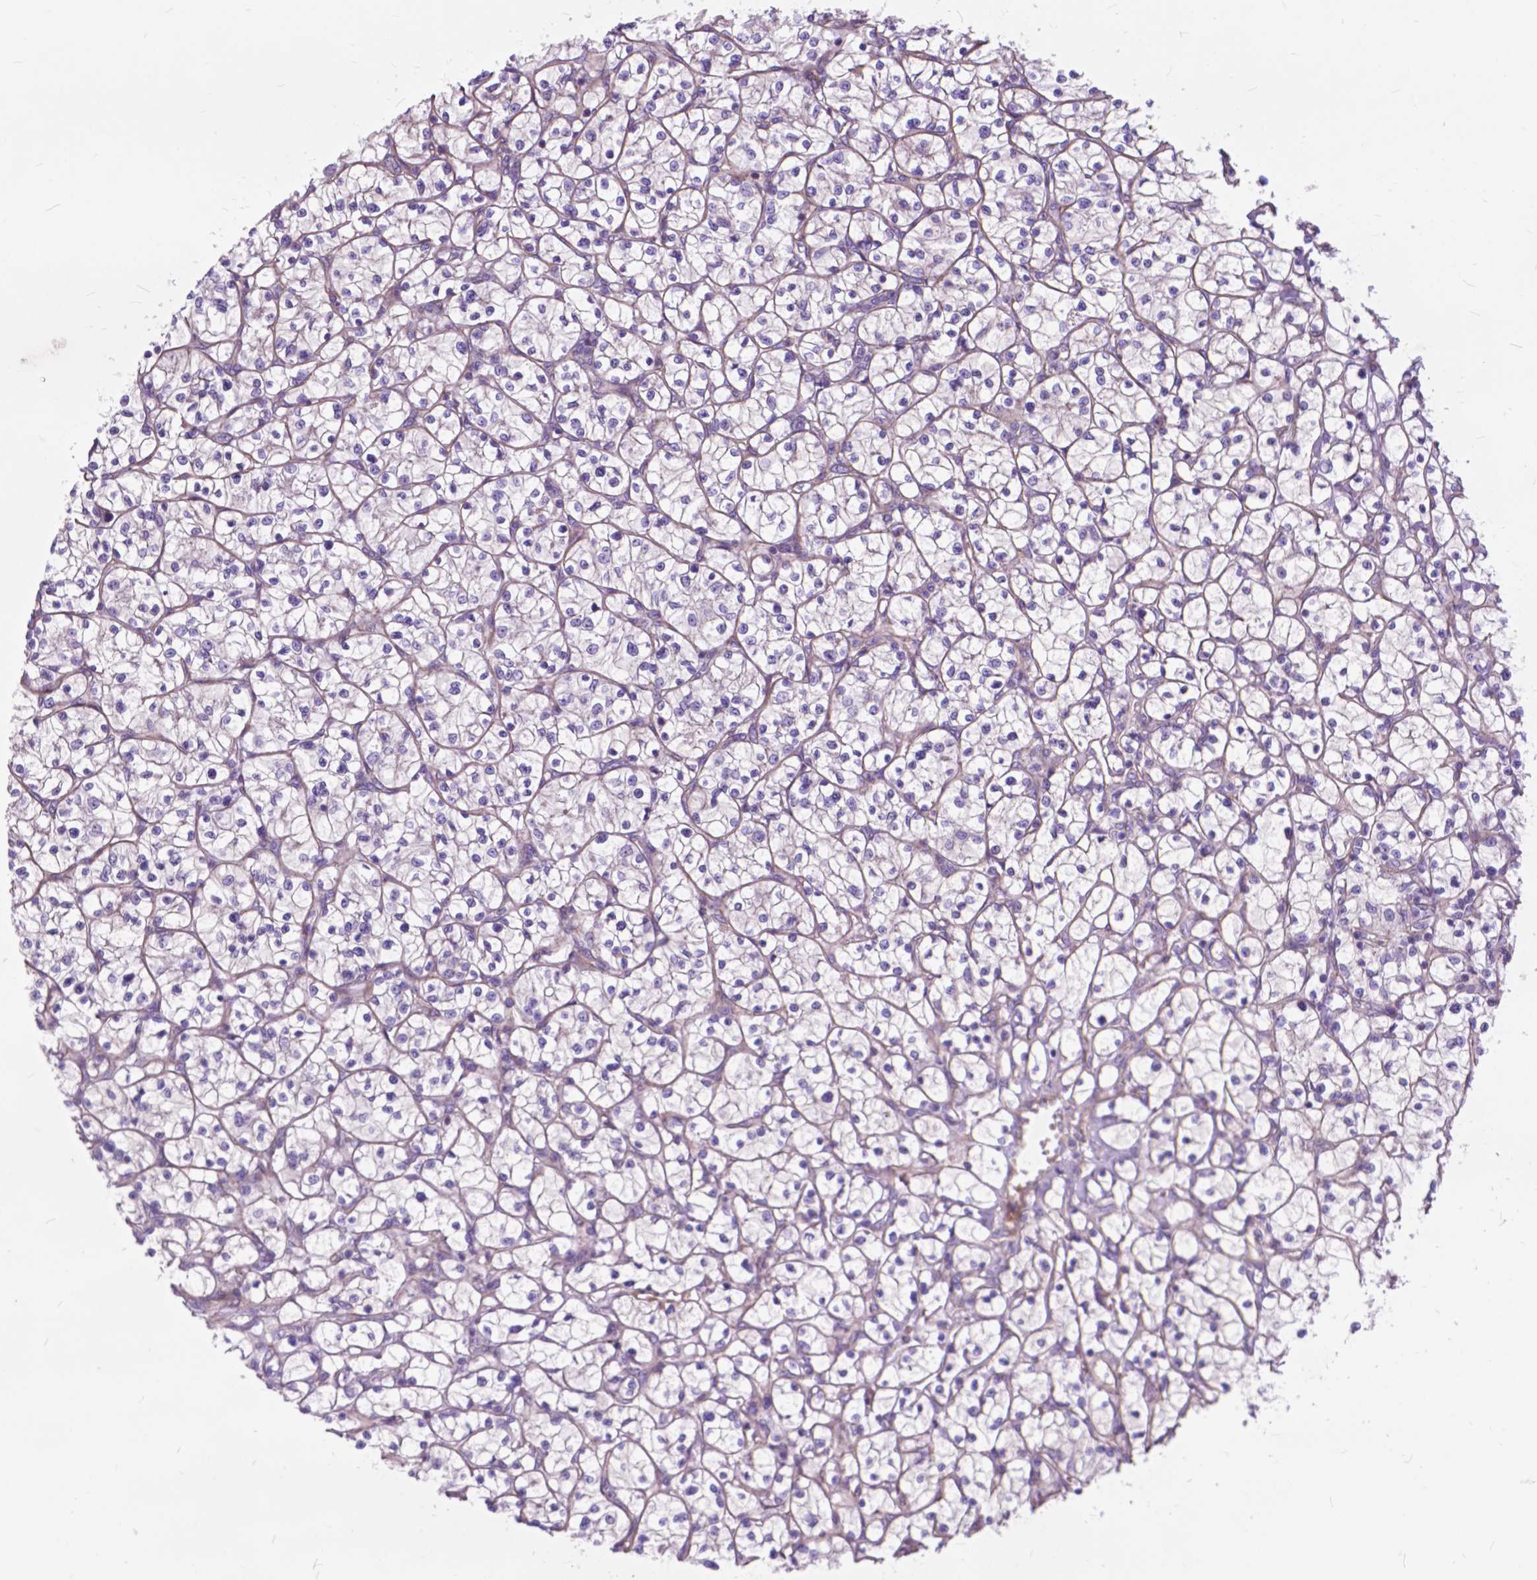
{"staining": {"intensity": "negative", "quantity": "none", "location": "none"}, "tissue": "renal cancer", "cell_type": "Tumor cells", "image_type": "cancer", "snomed": [{"axis": "morphology", "description": "Adenocarcinoma, NOS"}, {"axis": "topography", "description": "Kidney"}], "caption": "Immunohistochemistry histopathology image of adenocarcinoma (renal) stained for a protein (brown), which displays no expression in tumor cells.", "gene": "FLT4", "patient": {"sex": "female", "age": 64}}